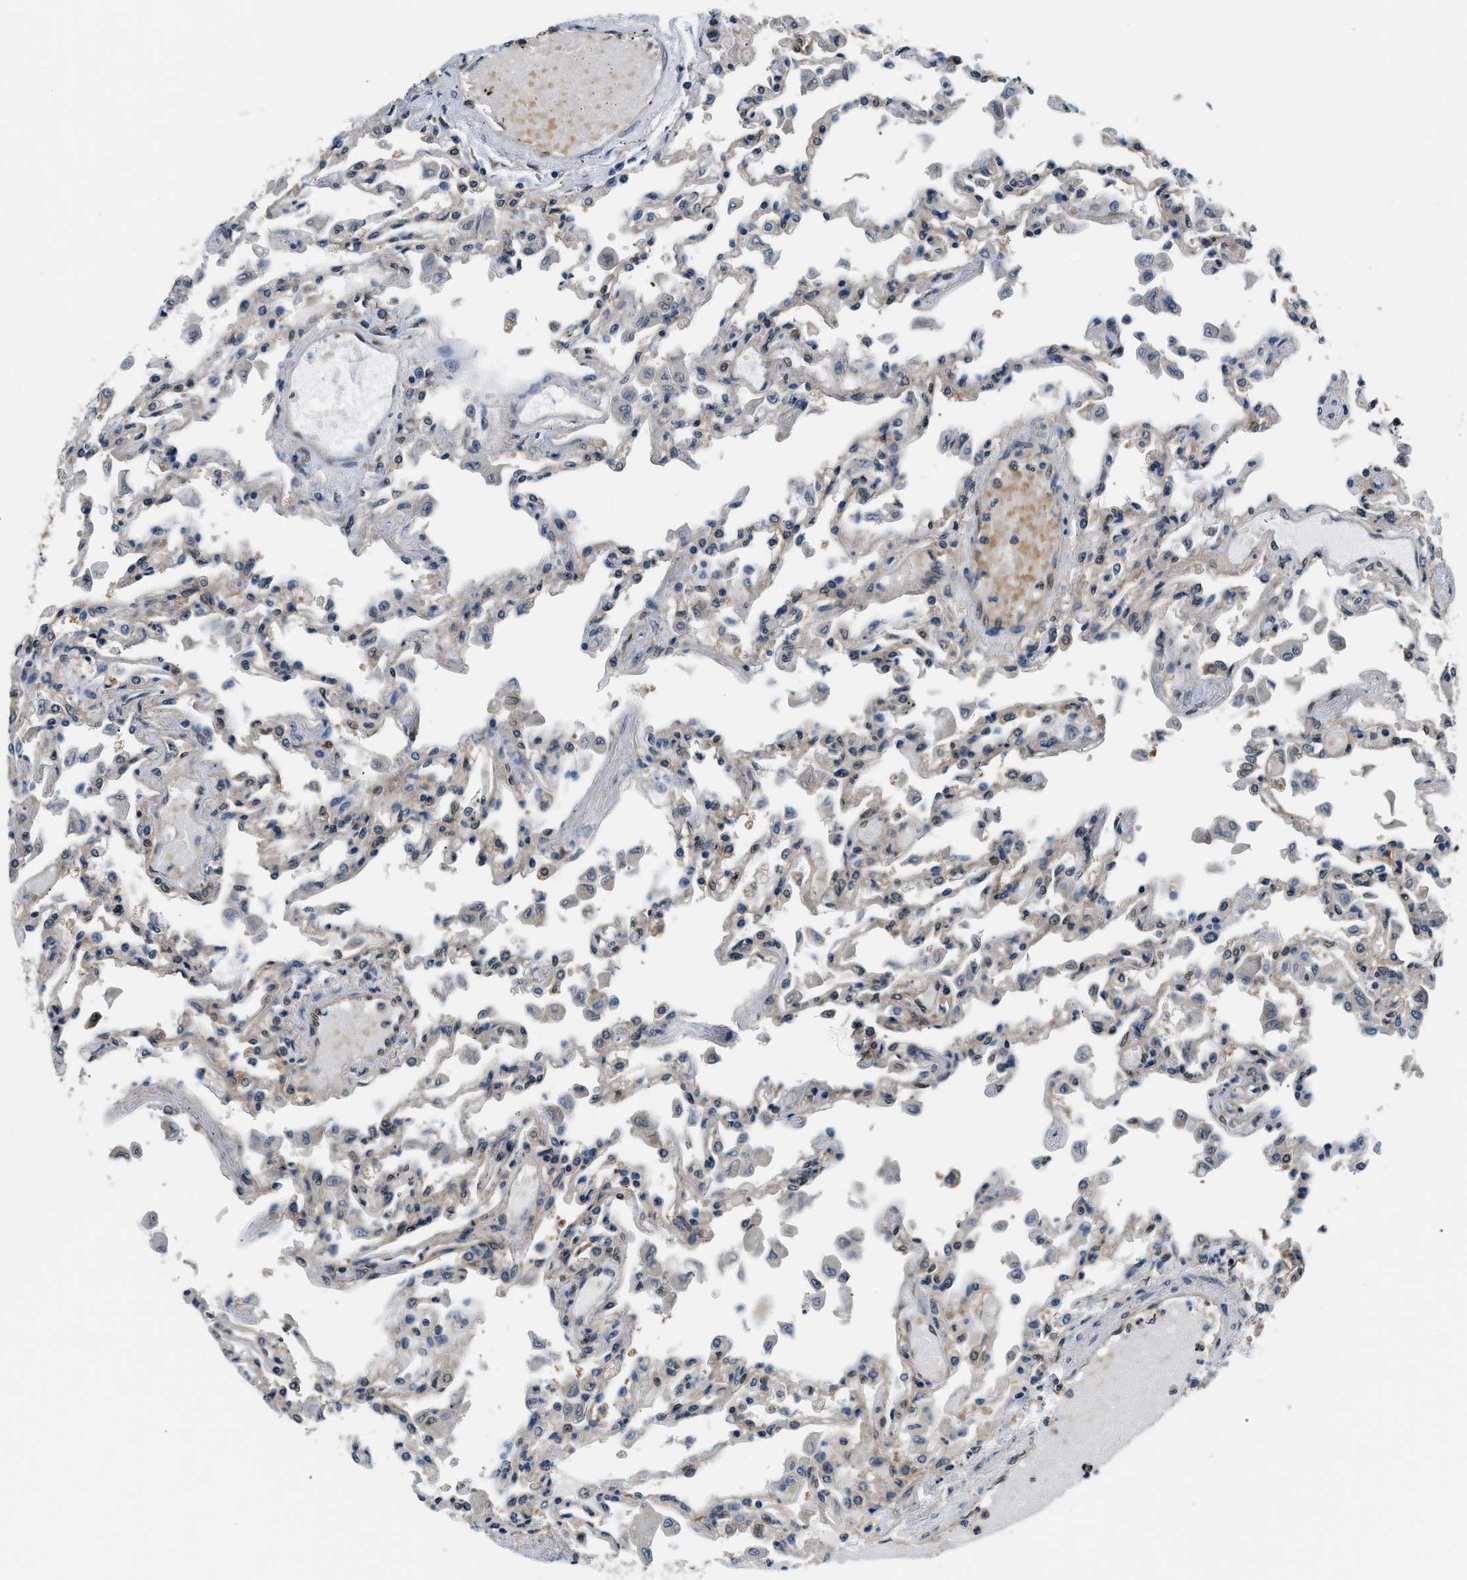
{"staining": {"intensity": "negative", "quantity": "none", "location": "none"}, "tissue": "lung", "cell_type": "Alveolar cells", "image_type": "normal", "snomed": [{"axis": "morphology", "description": "Normal tissue, NOS"}, {"axis": "topography", "description": "Bronchus"}, {"axis": "topography", "description": "Lung"}], "caption": "Immunohistochemistry histopathology image of normal lung stained for a protein (brown), which reveals no staining in alveolar cells.", "gene": "BCL7C", "patient": {"sex": "female", "age": 49}}